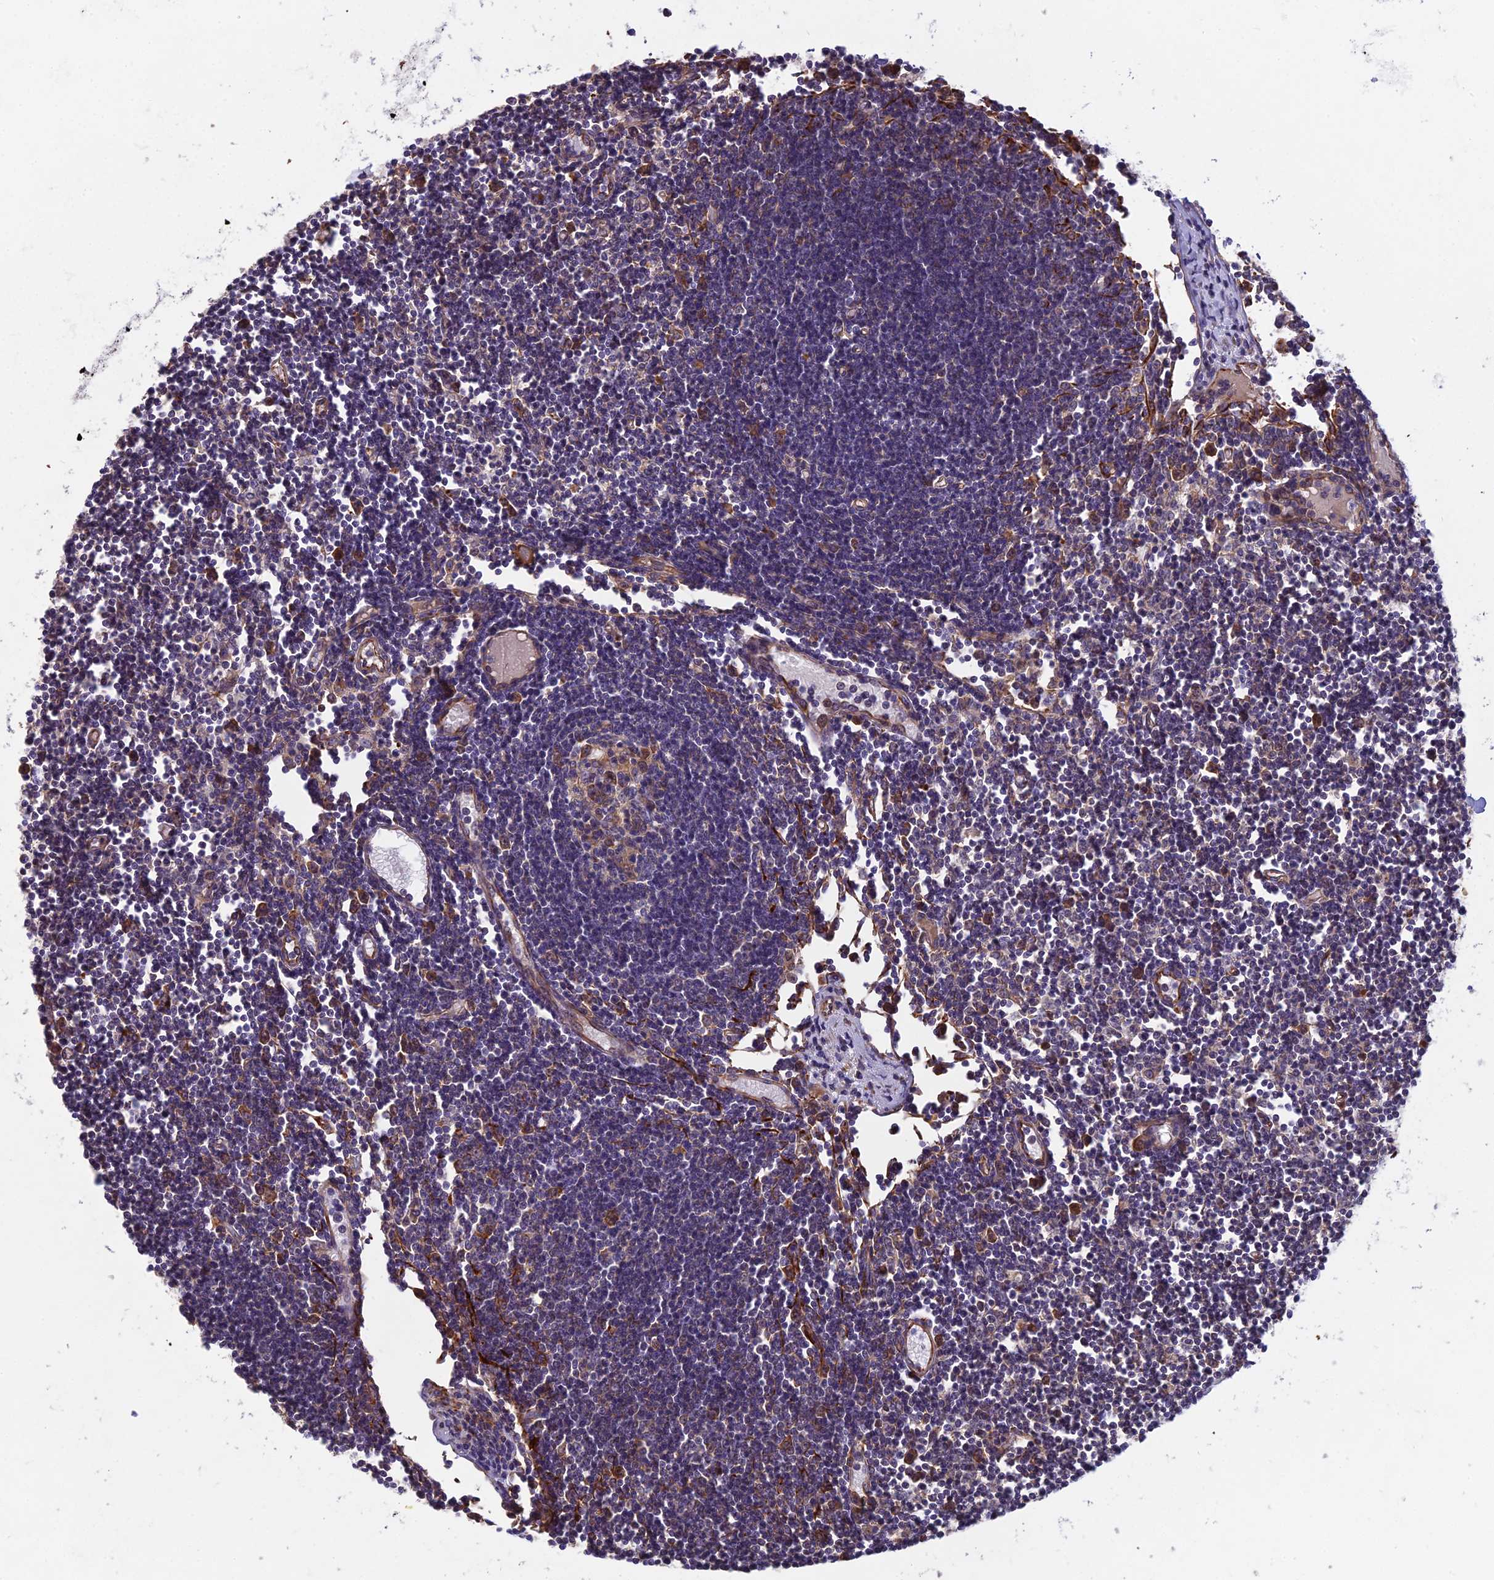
{"staining": {"intensity": "moderate", "quantity": "<25%", "location": "cytoplasmic/membranous"}, "tissue": "lymph node", "cell_type": "Germinal center cells", "image_type": "normal", "snomed": [{"axis": "morphology", "description": "Normal tissue, NOS"}, {"axis": "topography", "description": "Lymph node"}], "caption": "Protein expression analysis of normal human lymph node reveals moderate cytoplasmic/membranous expression in approximately <25% of germinal center cells. The protein is stained brown, and the nuclei are stained in blue (DAB IHC with brightfield microscopy, high magnification).", "gene": "SPDL1", "patient": {"sex": "female", "age": 11}}